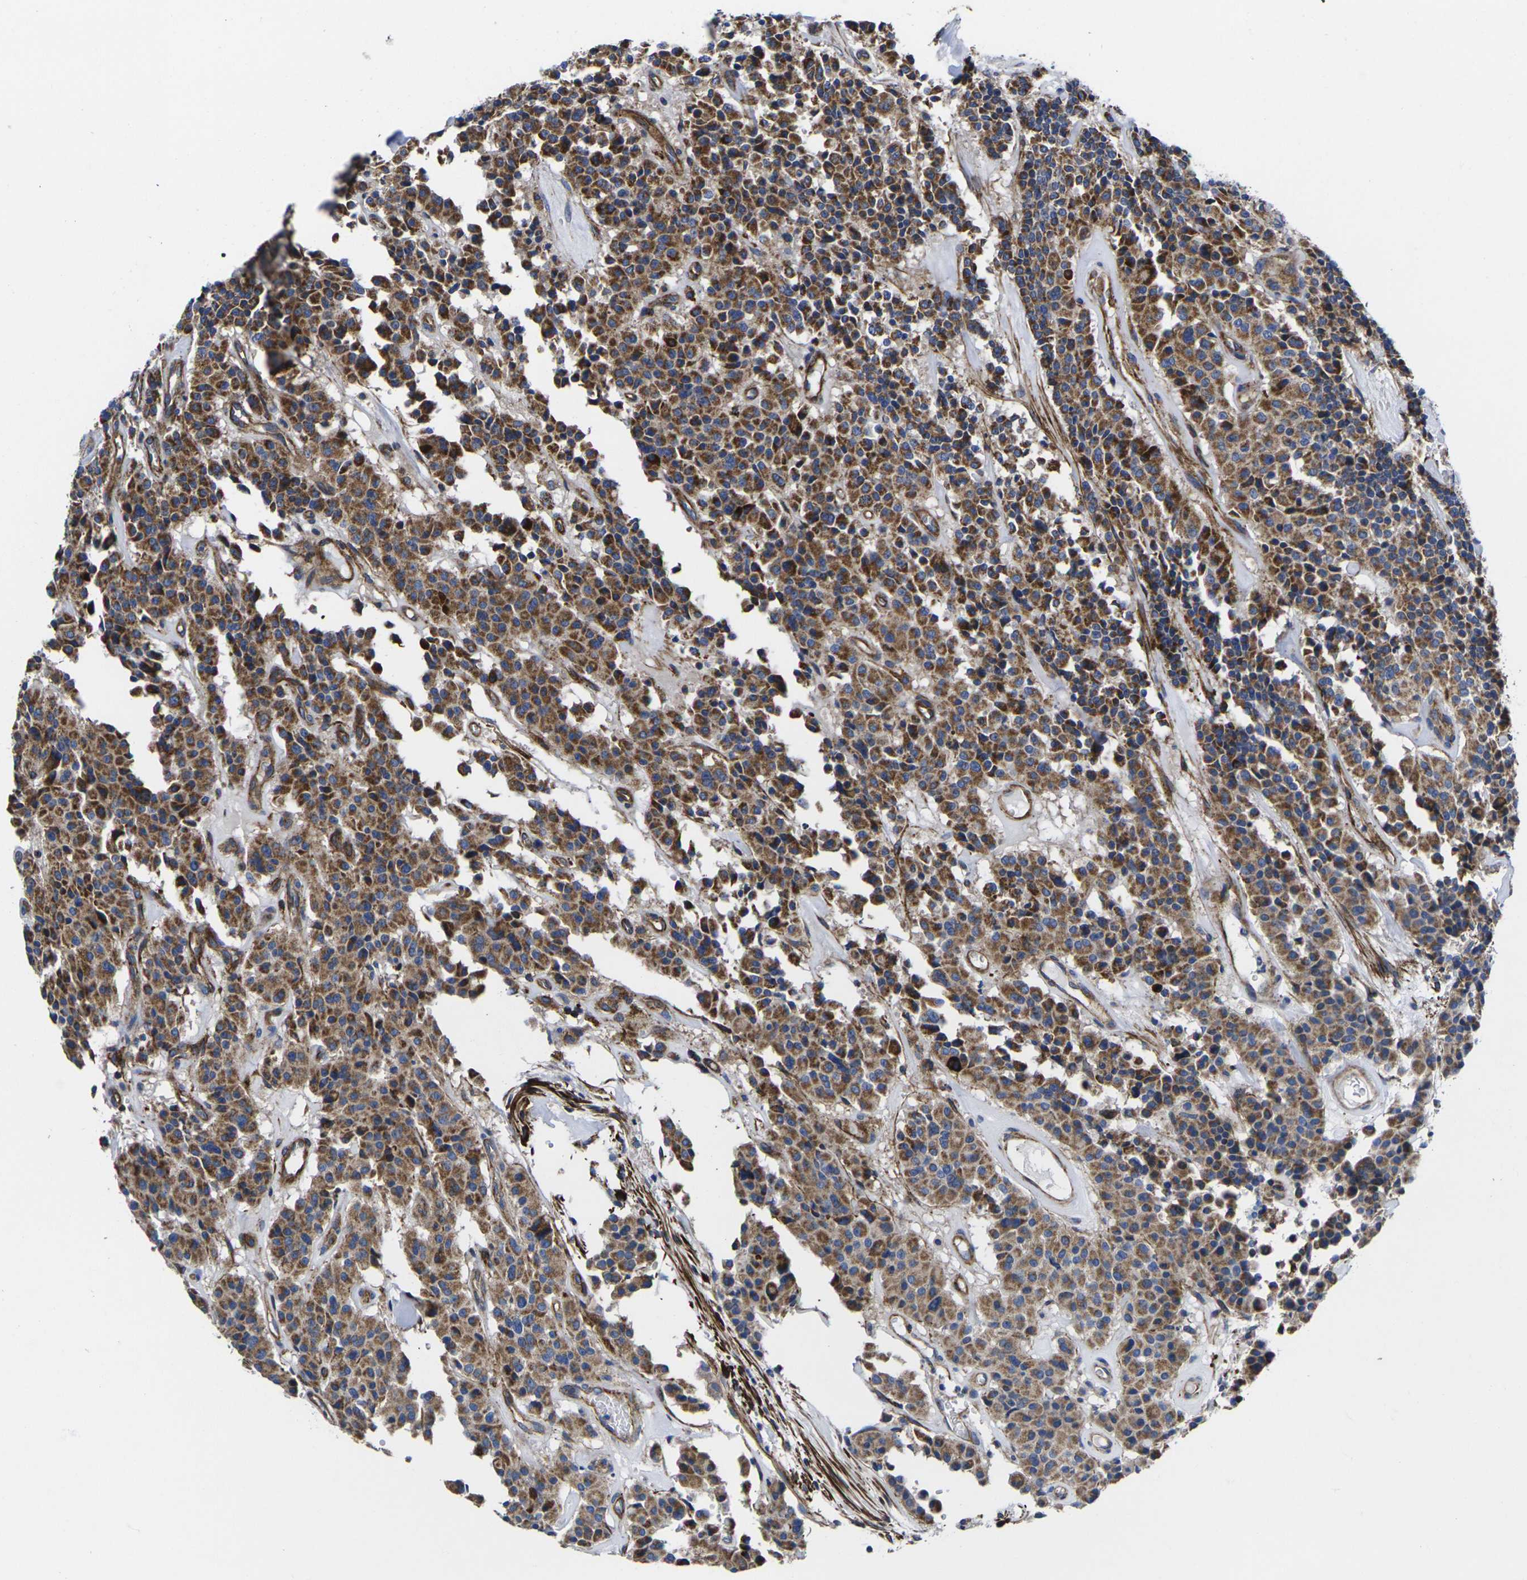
{"staining": {"intensity": "moderate", "quantity": ">75%", "location": "cytoplasmic/membranous"}, "tissue": "carcinoid", "cell_type": "Tumor cells", "image_type": "cancer", "snomed": [{"axis": "morphology", "description": "Carcinoid, malignant, NOS"}, {"axis": "topography", "description": "Lung"}], "caption": "IHC of human carcinoid displays medium levels of moderate cytoplasmic/membranous positivity in about >75% of tumor cells.", "gene": "GPR4", "patient": {"sex": "male", "age": 30}}